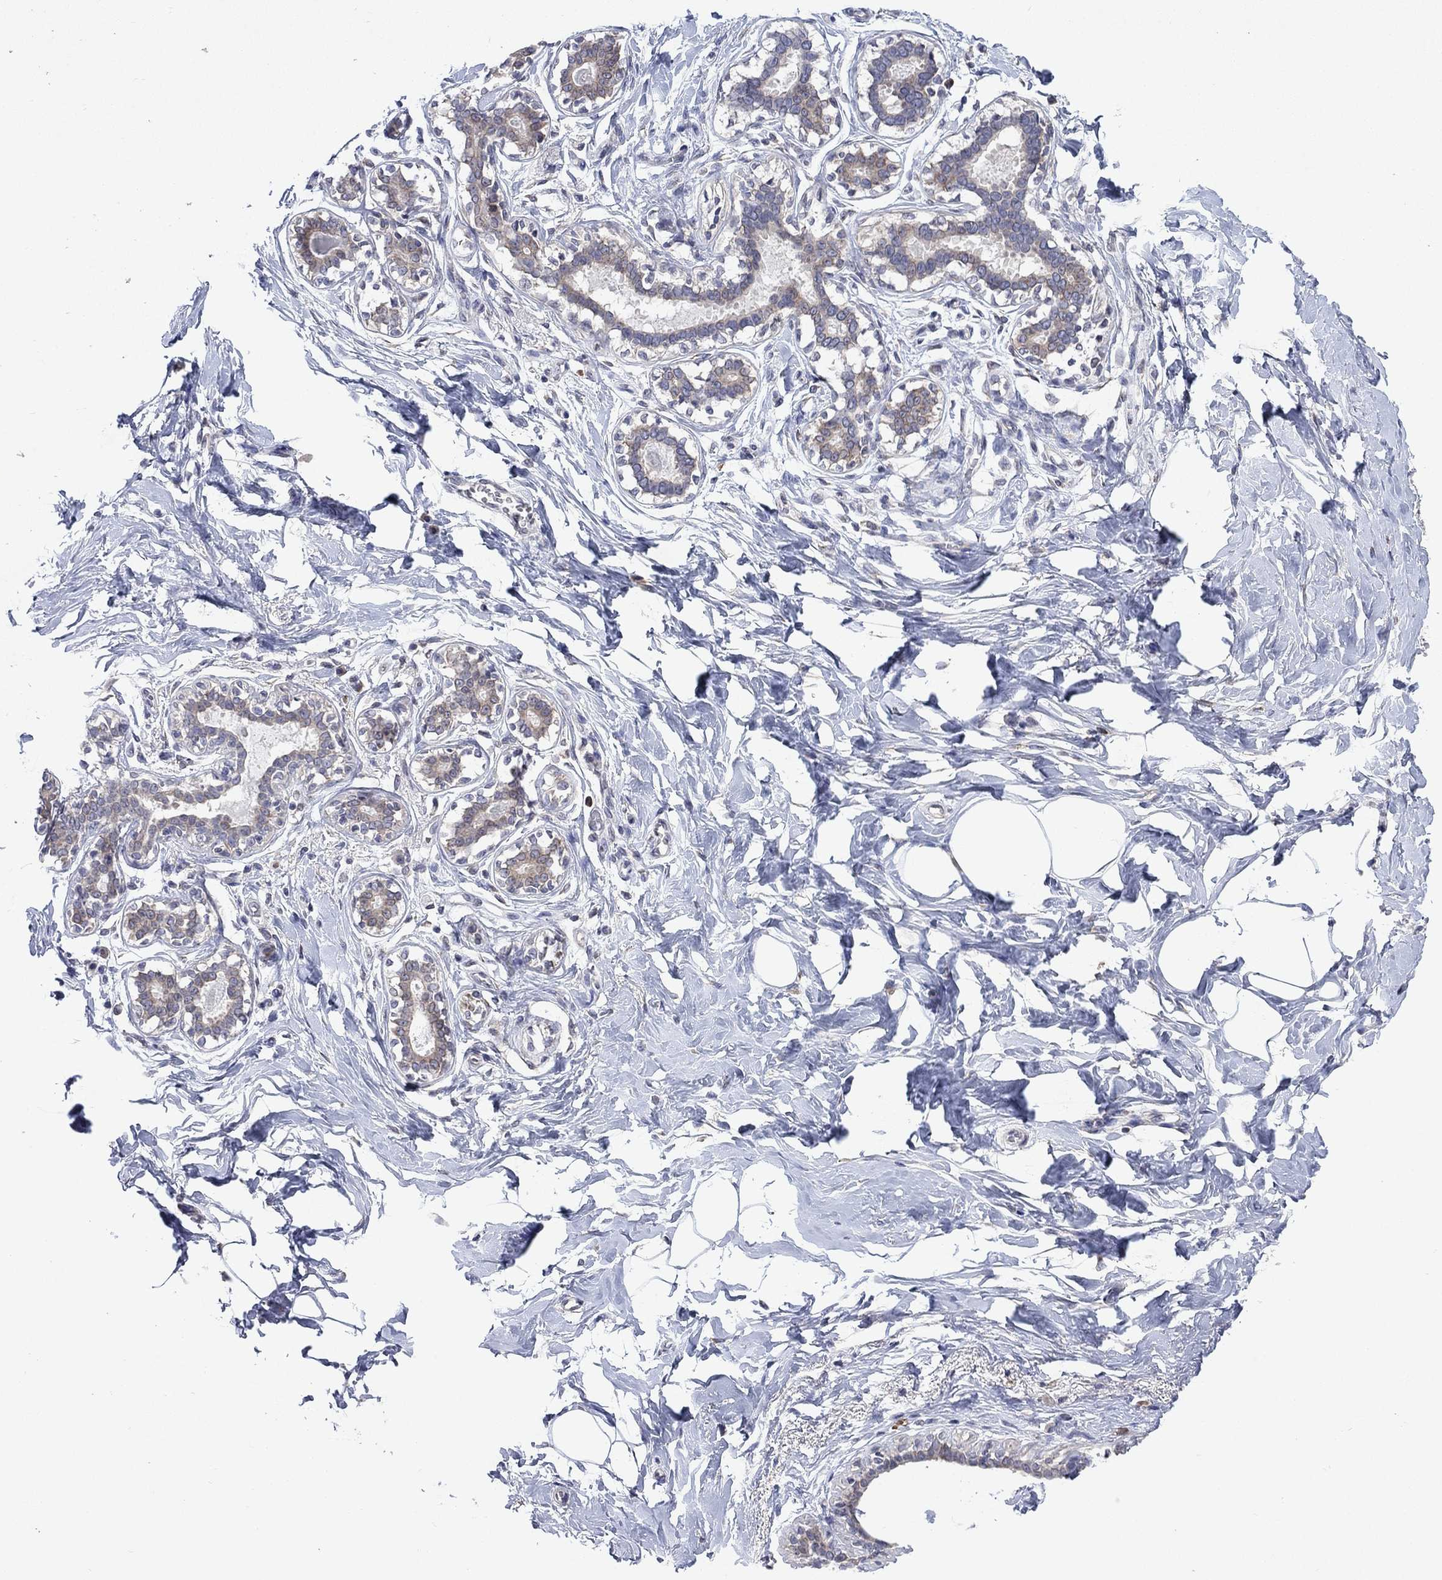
{"staining": {"intensity": "negative", "quantity": "none", "location": "none"}, "tissue": "breast", "cell_type": "Adipocytes", "image_type": "normal", "snomed": [{"axis": "morphology", "description": "Normal tissue, NOS"}, {"axis": "morphology", "description": "Lobular carcinoma, in situ"}, {"axis": "topography", "description": "Breast"}], "caption": "IHC micrograph of unremarkable breast: human breast stained with DAB reveals no significant protein staining in adipocytes. Nuclei are stained in blue.", "gene": "TMEM97", "patient": {"sex": "female", "age": 35}}